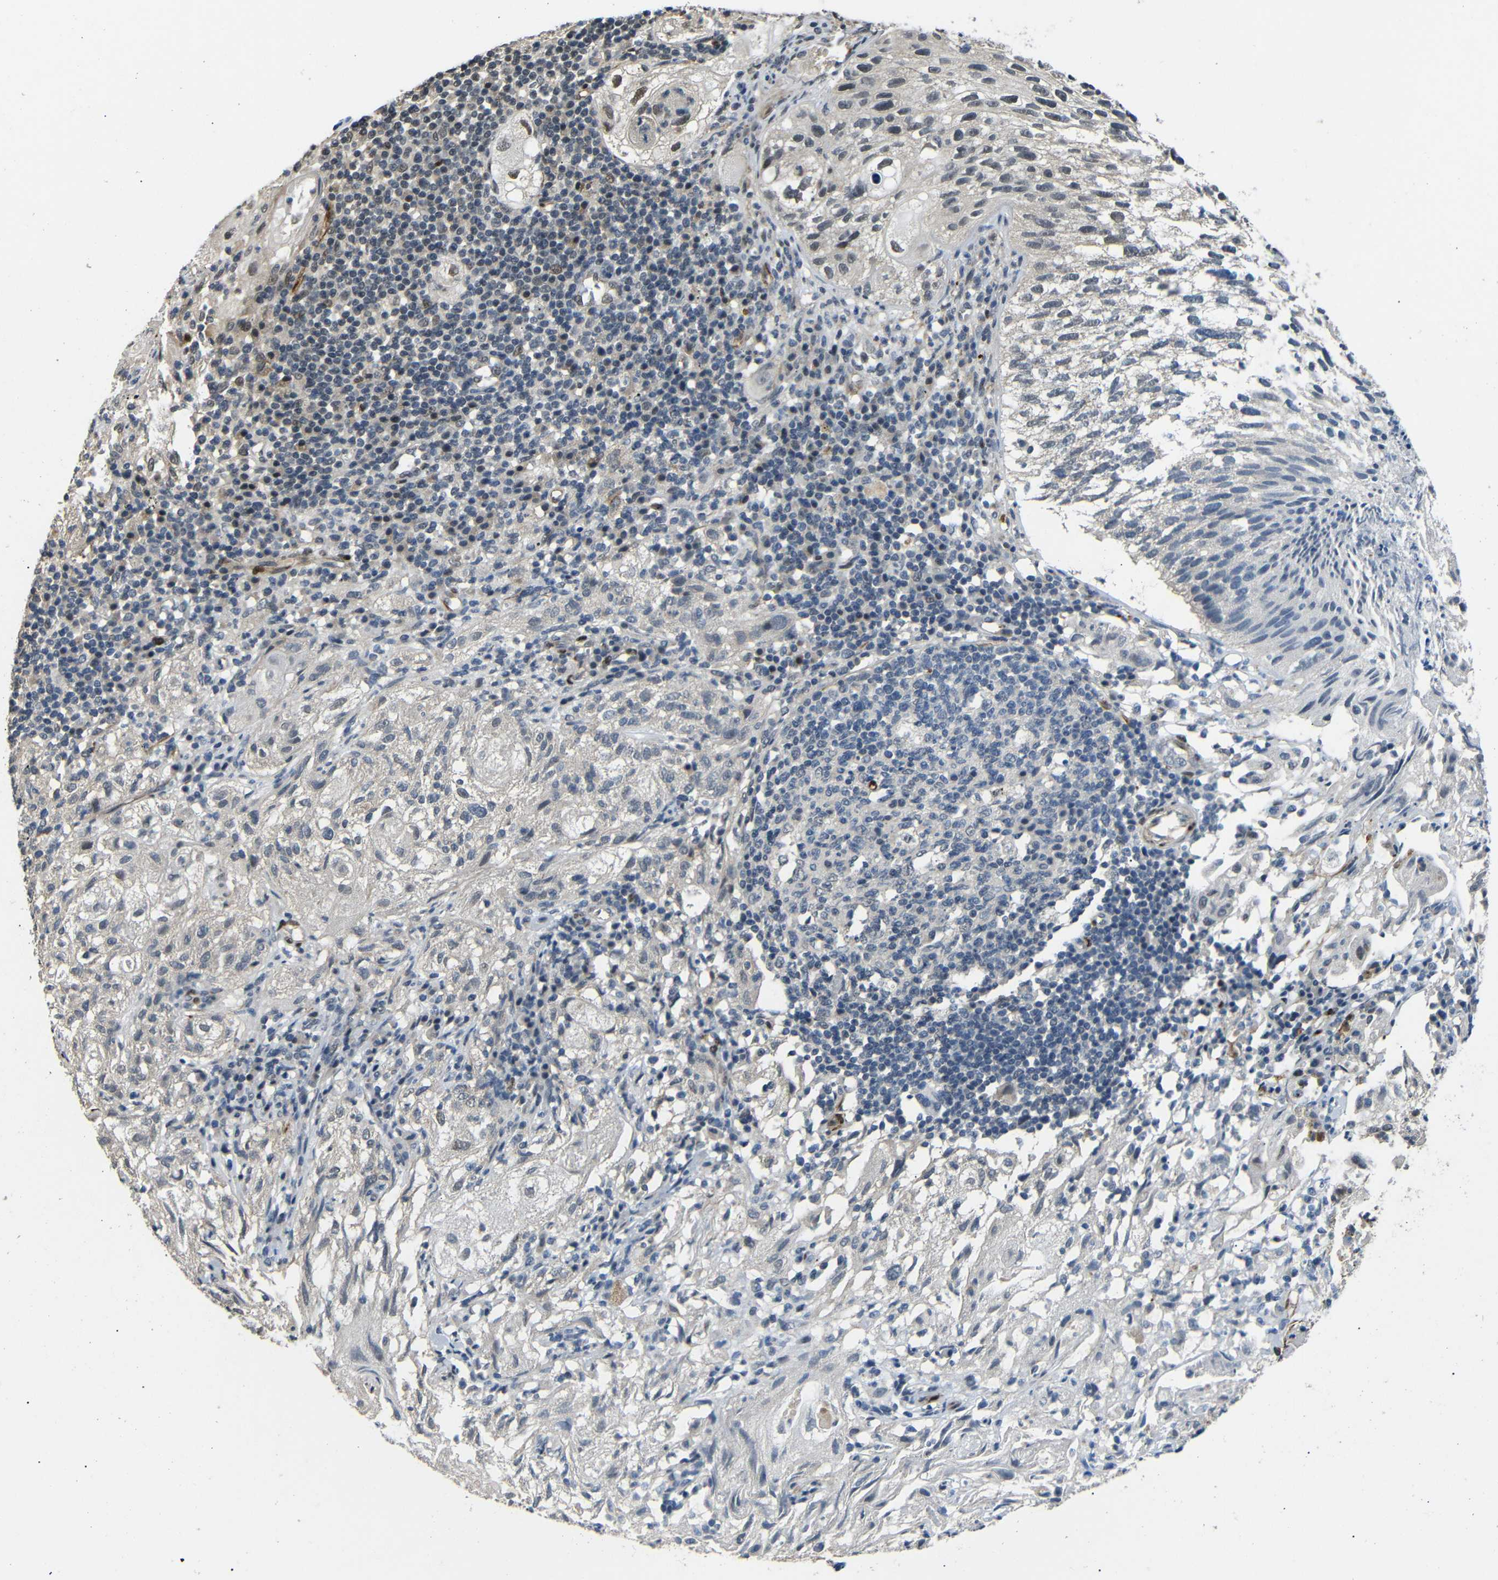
{"staining": {"intensity": "moderate", "quantity": "25%-75%", "location": "cytoplasmic/membranous,nuclear"}, "tissue": "lung cancer", "cell_type": "Tumor cells", "image_type": "cancer", "snomed": [{"axis": "morphology", "description": "Inflammation, NOS"}, {"axis": "morphology", "description": "Squamous cell carcinoma, NOS"}, {"axis": "topography", "description": "Lymph node"}, {"axis": "topography", "description": "Soft tissue"}, {"axis": "topography", "description": "Lung"}], "caption": "Immunohistochemical staining of human lung cancer (squamous cell carcinoma) demonstrates moderate cytoplasmic/membranous and nuclear protein positivity in approximately 25%-75% of tumor cells.", "gene": "TBX2", "patient": {"sex": "male", "age": 66}}